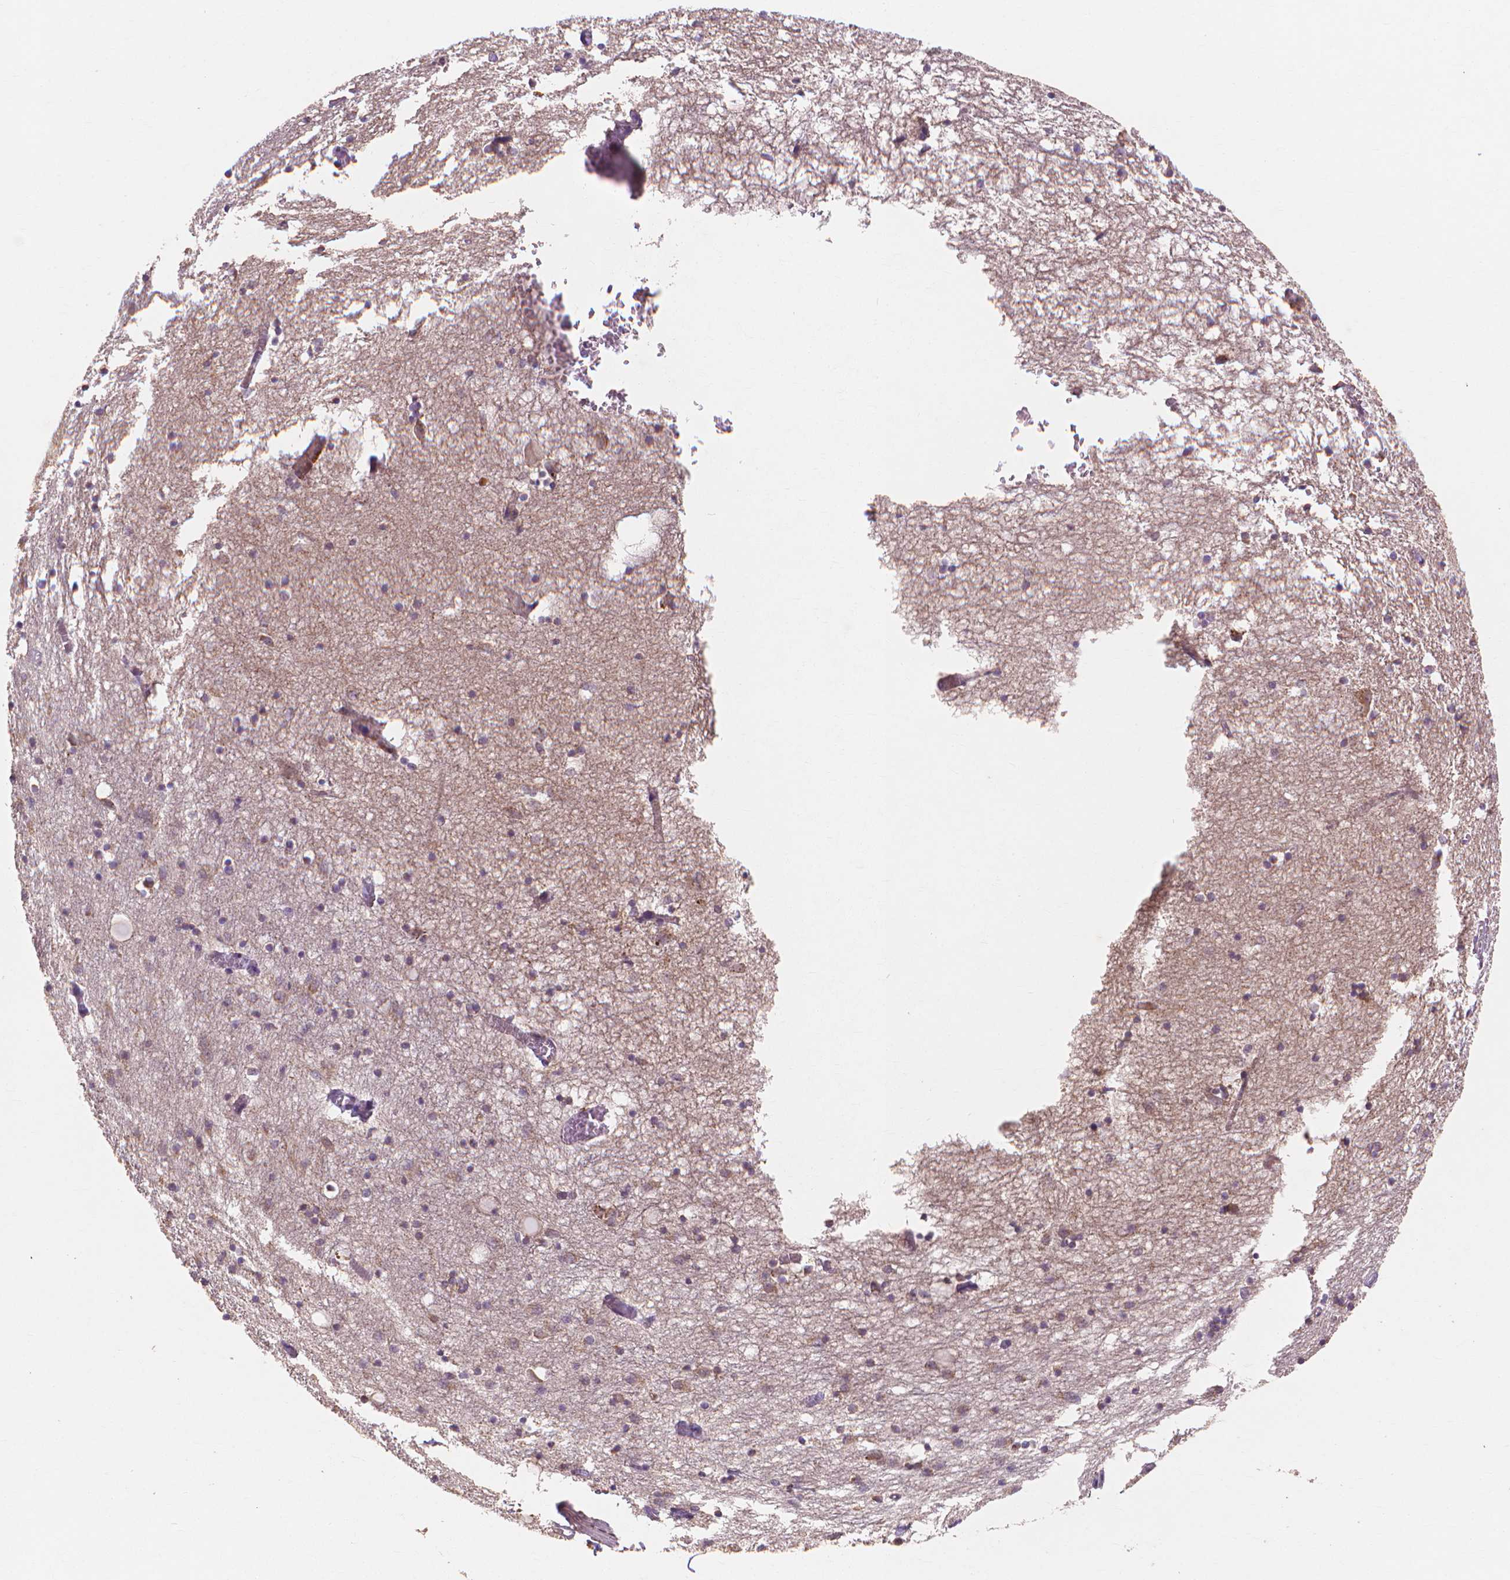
{"staining": {"intensity": "moderate", "quantity": ">75%", "location": "cytoplasmic/membranous"}, "tissue": "hippocampus", "cell_type": "Glial cells", "image_type": "normal", "snomed": [{"axis": "morphology", "description": "Normal tissue, NOS"}, {"axis": "topography", "description": "Lateral ventricle wall"}, {"axis": "topography", "description": "Hippocampus"}], "caption": "Immunohistochemical staining of normal hippocampus reveals moderate cytoplasmic/membranous protein positivity in about >75% of glial cells. The staining was performed using DAB (3,3'-diaminobenzidine) to visualize the protein expression in brown, while the nuclei were stained in blue with hematoxylin (Magnification: 20x).", "gene": "TAB2", "patient": {"sex": "female", "age": 63}}